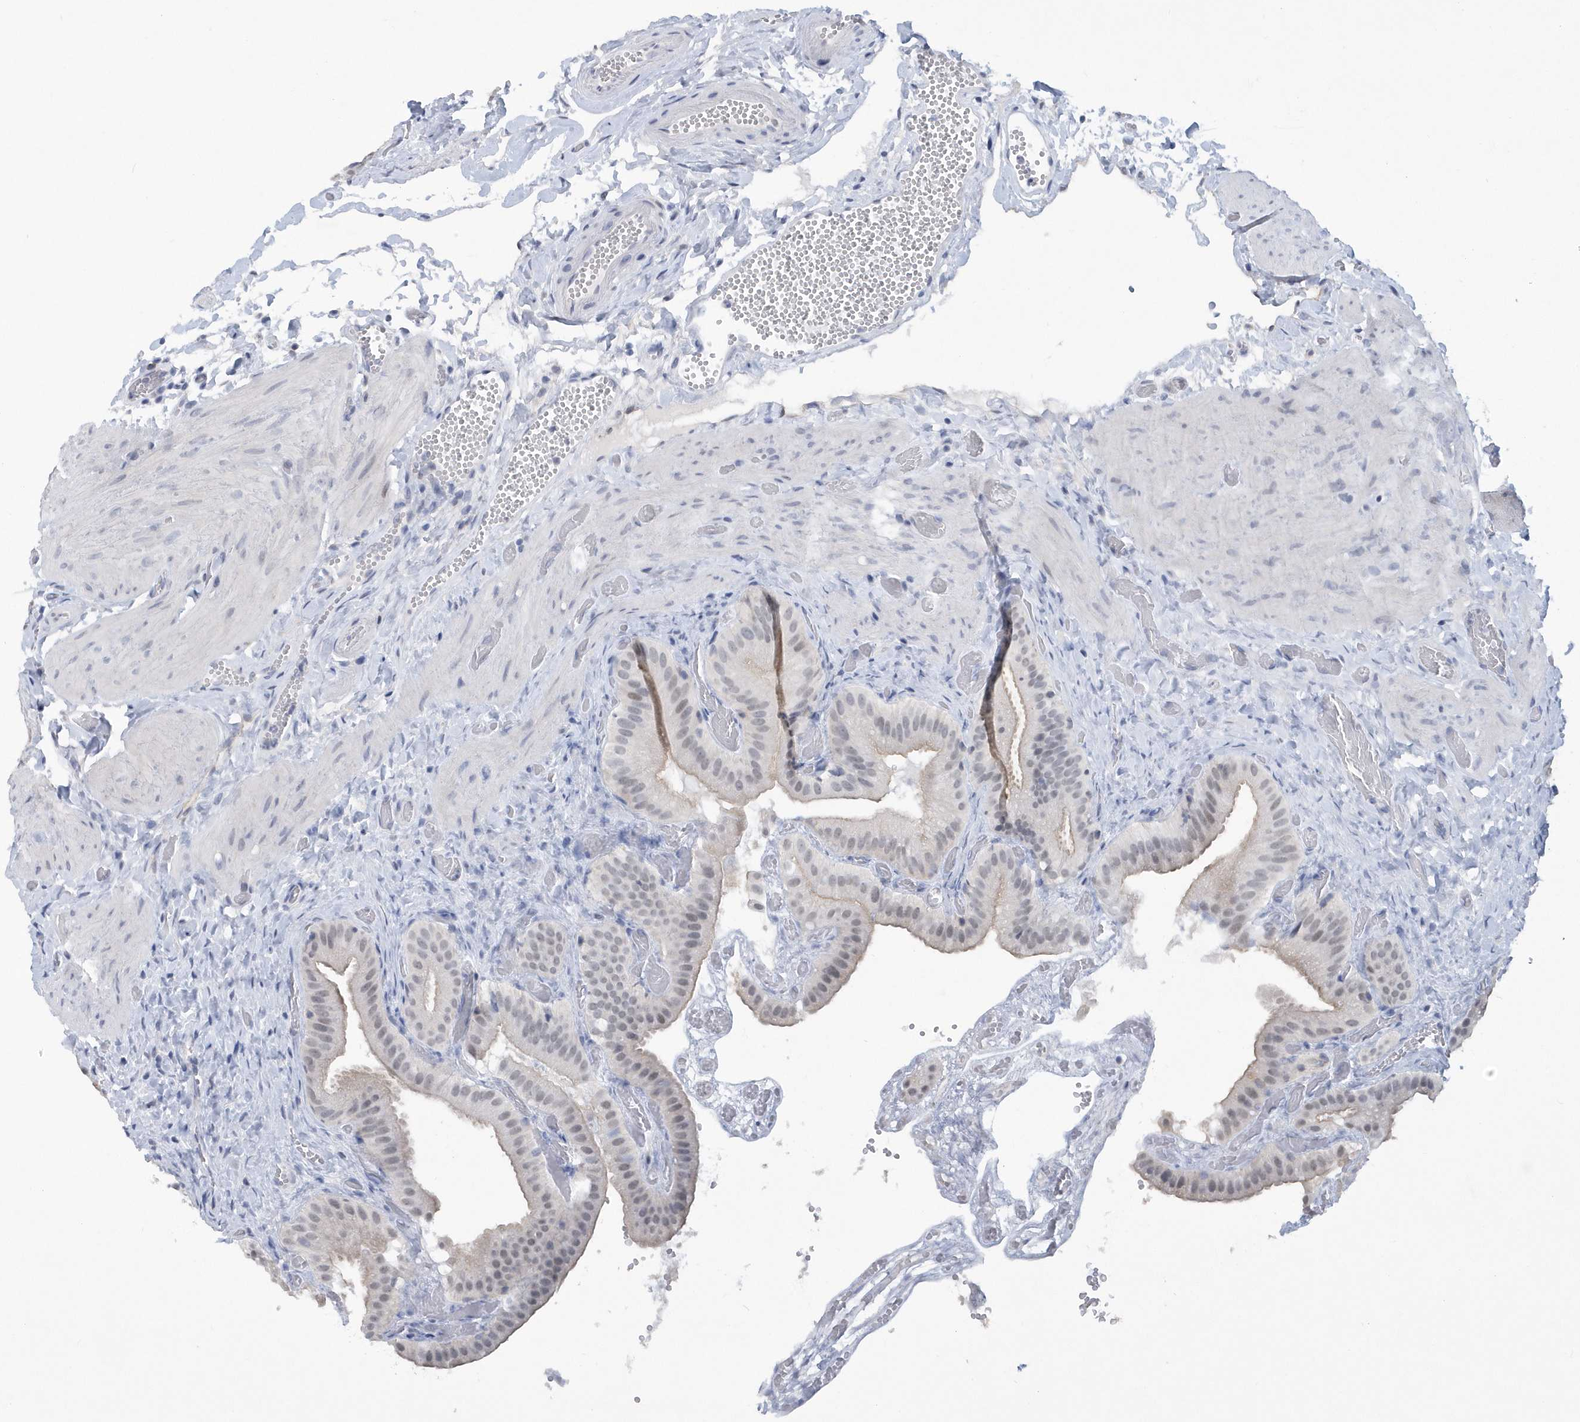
{"staining": {"intensity": "weak", "quantity": "<25%", "location": "cytoplasmic/membranous"}, "tissue": "gallbladder", "cell_type": "Glandular cells", "image_type": "normal", "snomed": [{"axis": "morphology", "description": "Normal tissue, NOS"}, {"axis": "topography", "description": "Gallbladder"}], "caption": "Immunohistochemistry micrograph of benign gallbladder stained for a protein (brown), which displays no staining in glandular cells.", "gene": "SRGAP3", "patient": {"sex": "female", "age": 64}}